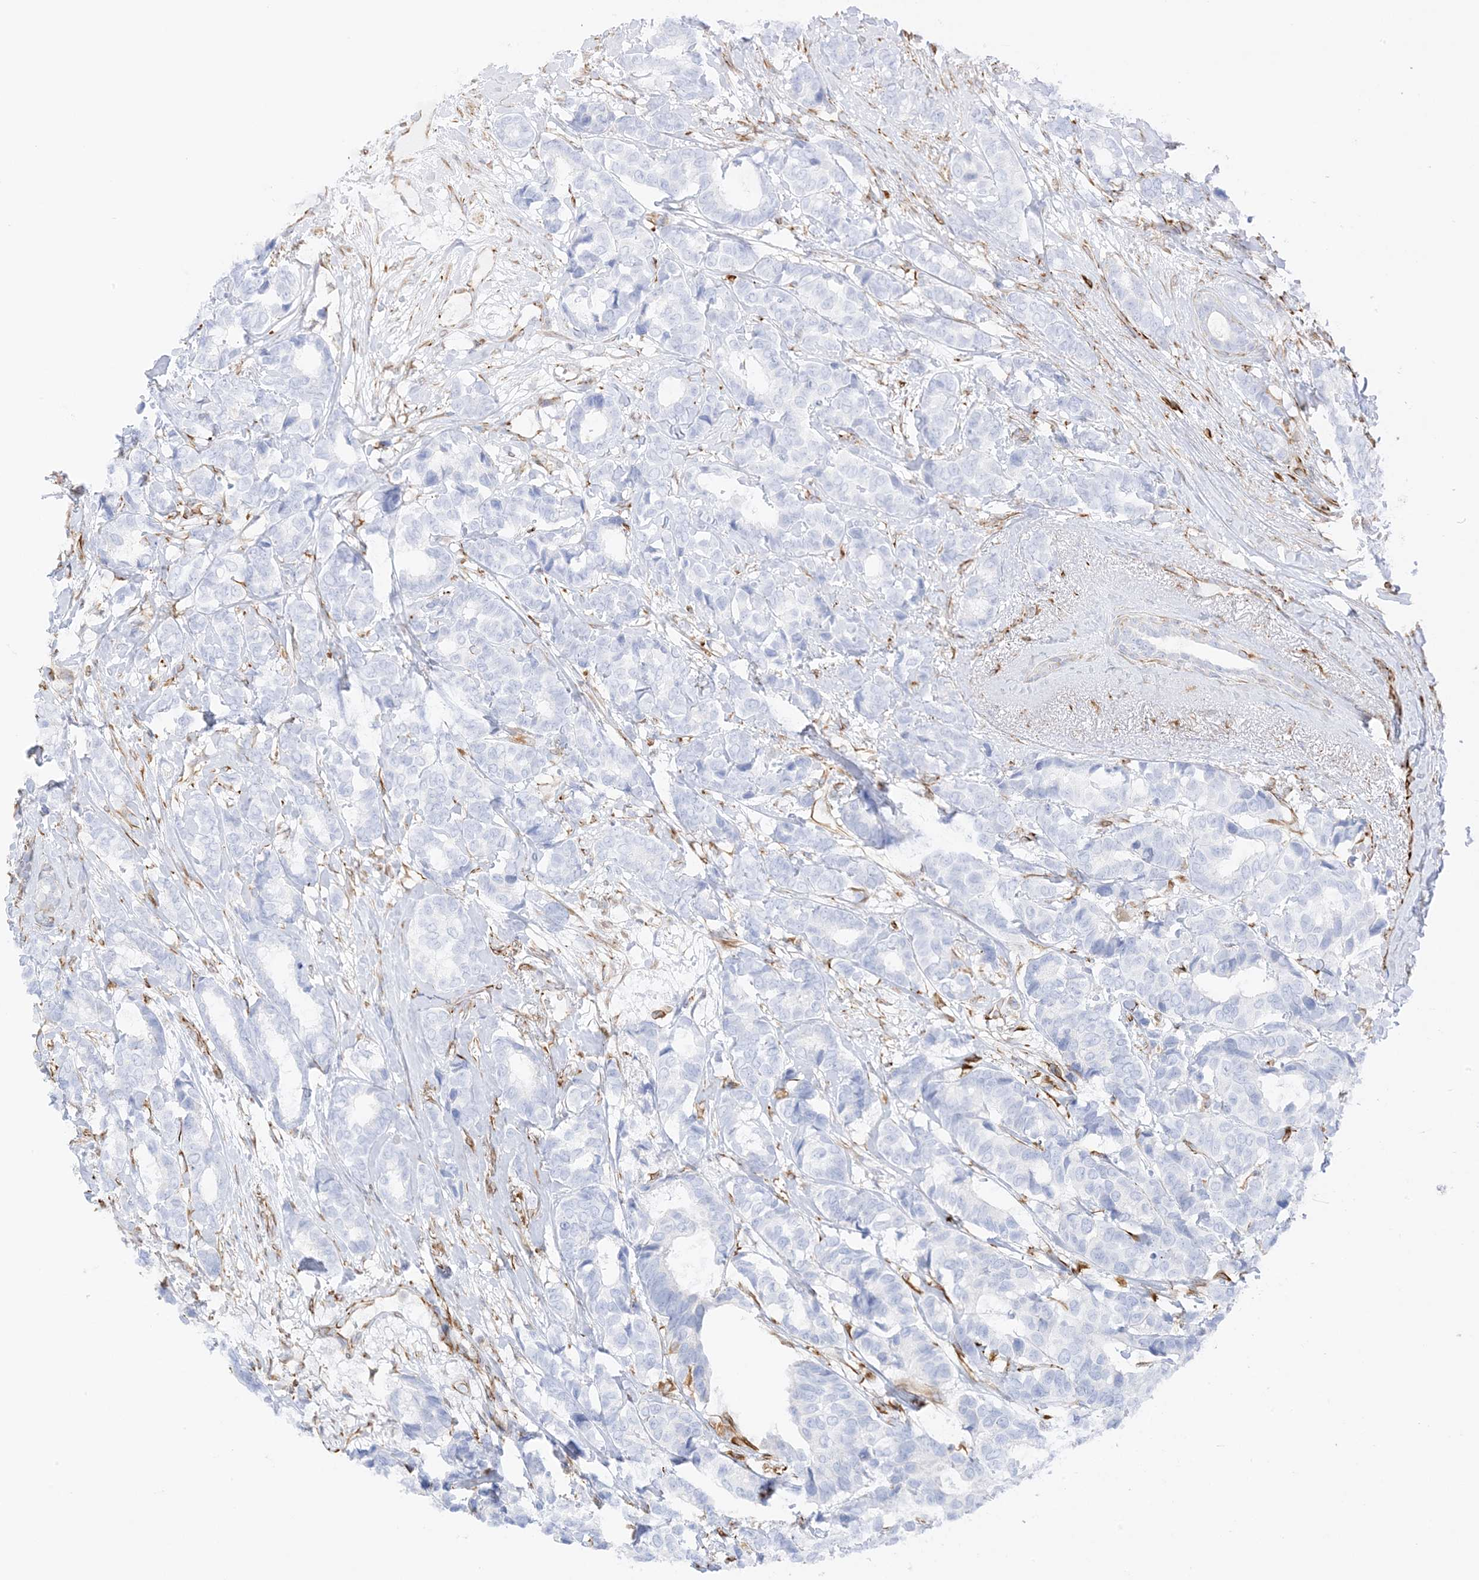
{"staining": {"intensity": "negative", "quantity": "none", "location": "none"}, "tissue": "breast cancer", "cell_type": "Tumor cells", "image_type": "cancer", "snomed": [{"axis": "morphology", "description": "Duct carcinoma"}, {"axis": "topography", "description": "Breast"}], "caption": "Immunohistochemistry photomicrograph of neoplastic tissue: human breast cancer (intraductal carcinoma) stained with DAB reveals no significant protein positivity in tumor cells. The staining was performed using DAB (3,3'-diaminobenzidine) to visualize the protein expression in brown, while the nuclei were stained in blue with hematoxylin (Magnification: 20x).", "gene": "PID1", "patient": {"sex": "female", "age": 87}}